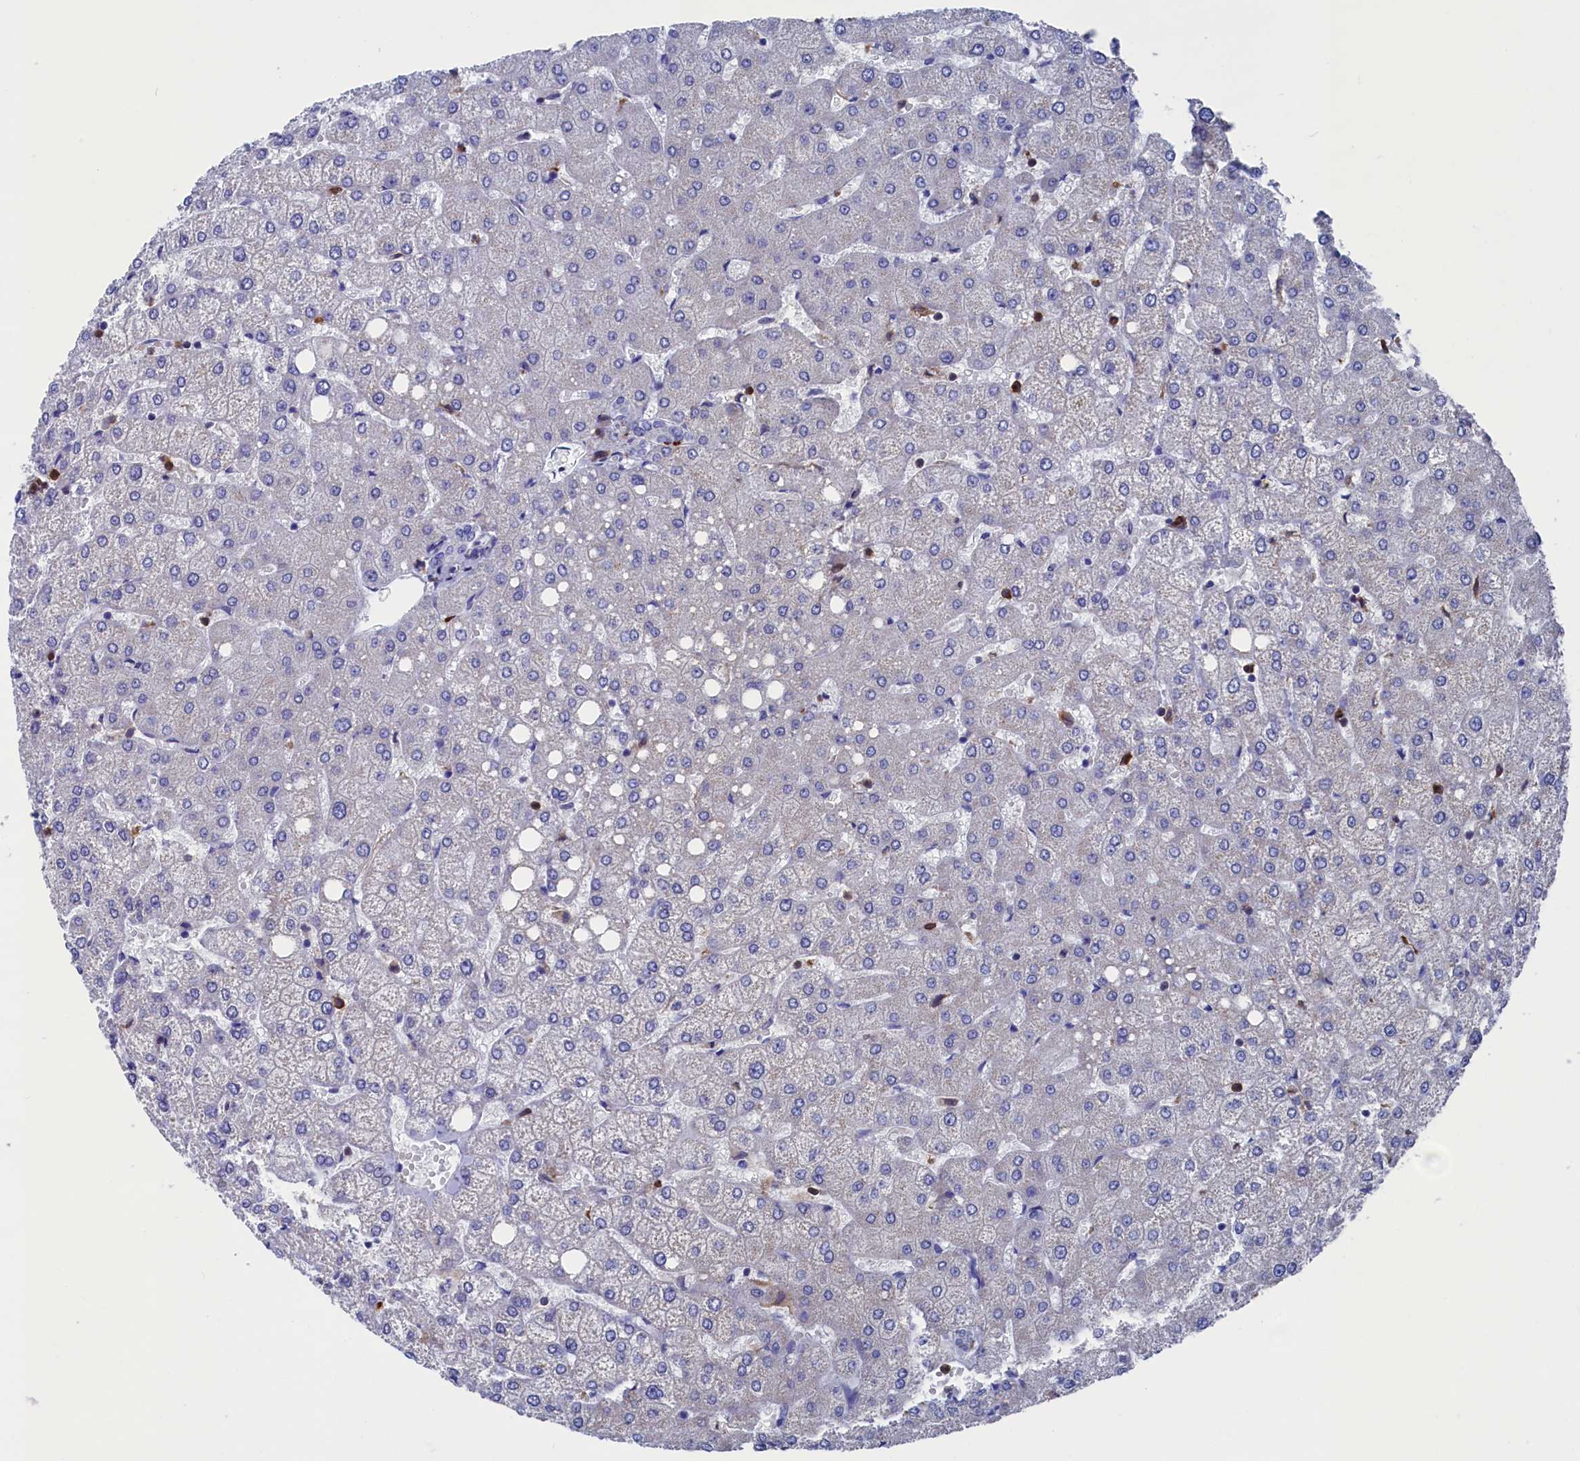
{"staining": {"intensity": "negative", "quantity": "none", "location": "none"}, "tissue": "liver", "cell_type": "Cholangiocytes", "image_type": "normal", "snomed": [{"axis": "morphology", "description": "Normal tissue, NOS"}, {"axis": "topography", "description": "Liver"}], "caption": "IHC of unremarkable human liver exhibits no staining in cholangiocytes.", "gene": "TYROBP", "patient": {"sex": "female", "age": 54}}